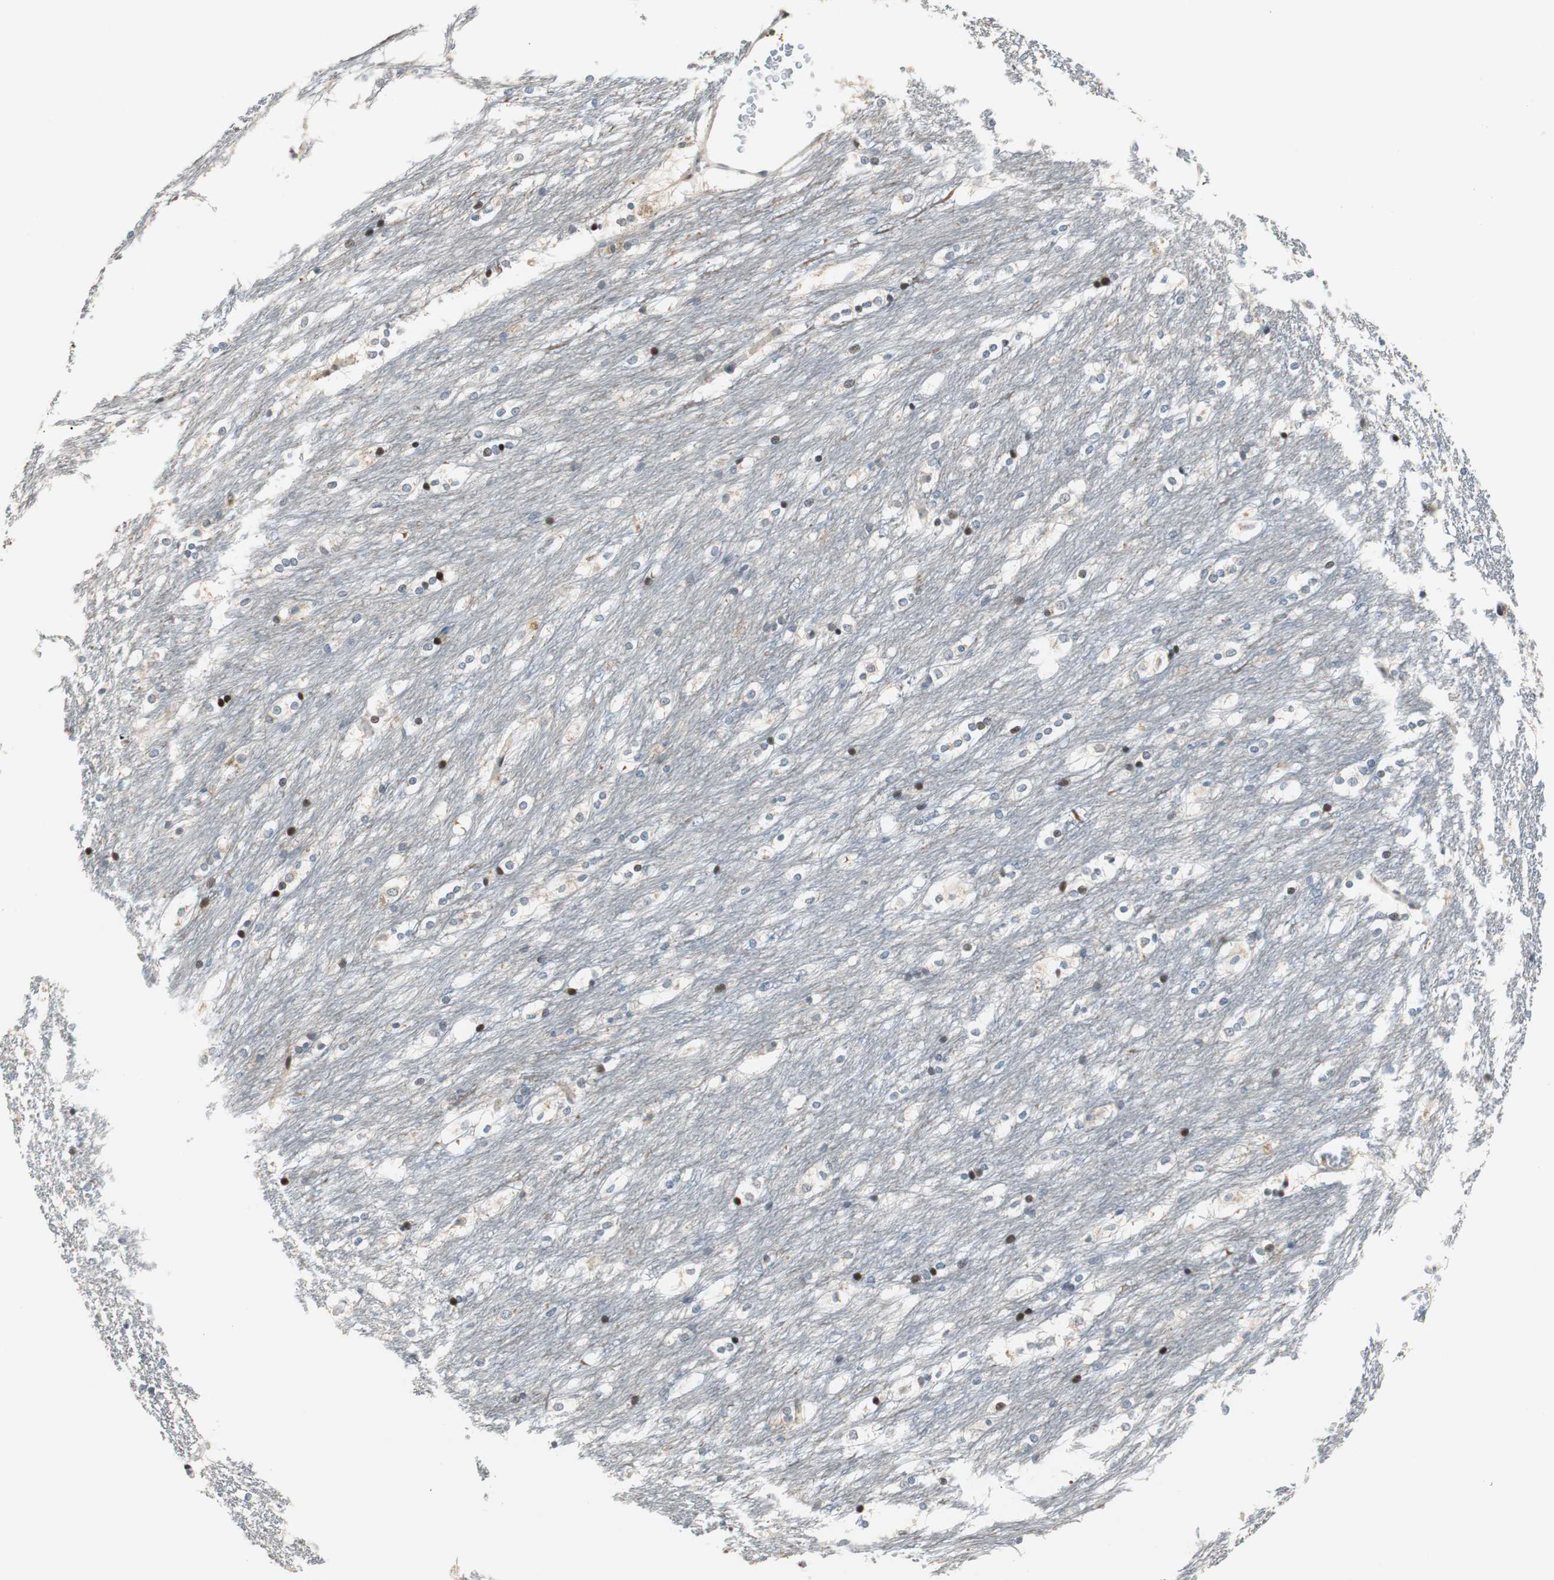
{"staining": {"intensity": "strong", "quantity": "<25%", "location": "nuclear"}, "tissue": "caudate", "cell_type": "Glial cells", "image_type": "normal", "snomed": [{"axis": "morphology", "description": "Normal tissue, NOS"}, {"axis": "topography", "description": "Lateral ventricle wall"}], "caption": "Caudate was stained to show a protein in brown. There is medium levels of strong nuclear expression in about <25% of glial cells. Using DAB (3,3'-diaminobenzidine) (brown) and hematoxylin (blue) stains, captured at high magnification using brightfield microscopy.", "gene": "RAD1", "patient": {"sex": "female", "age": 19}}